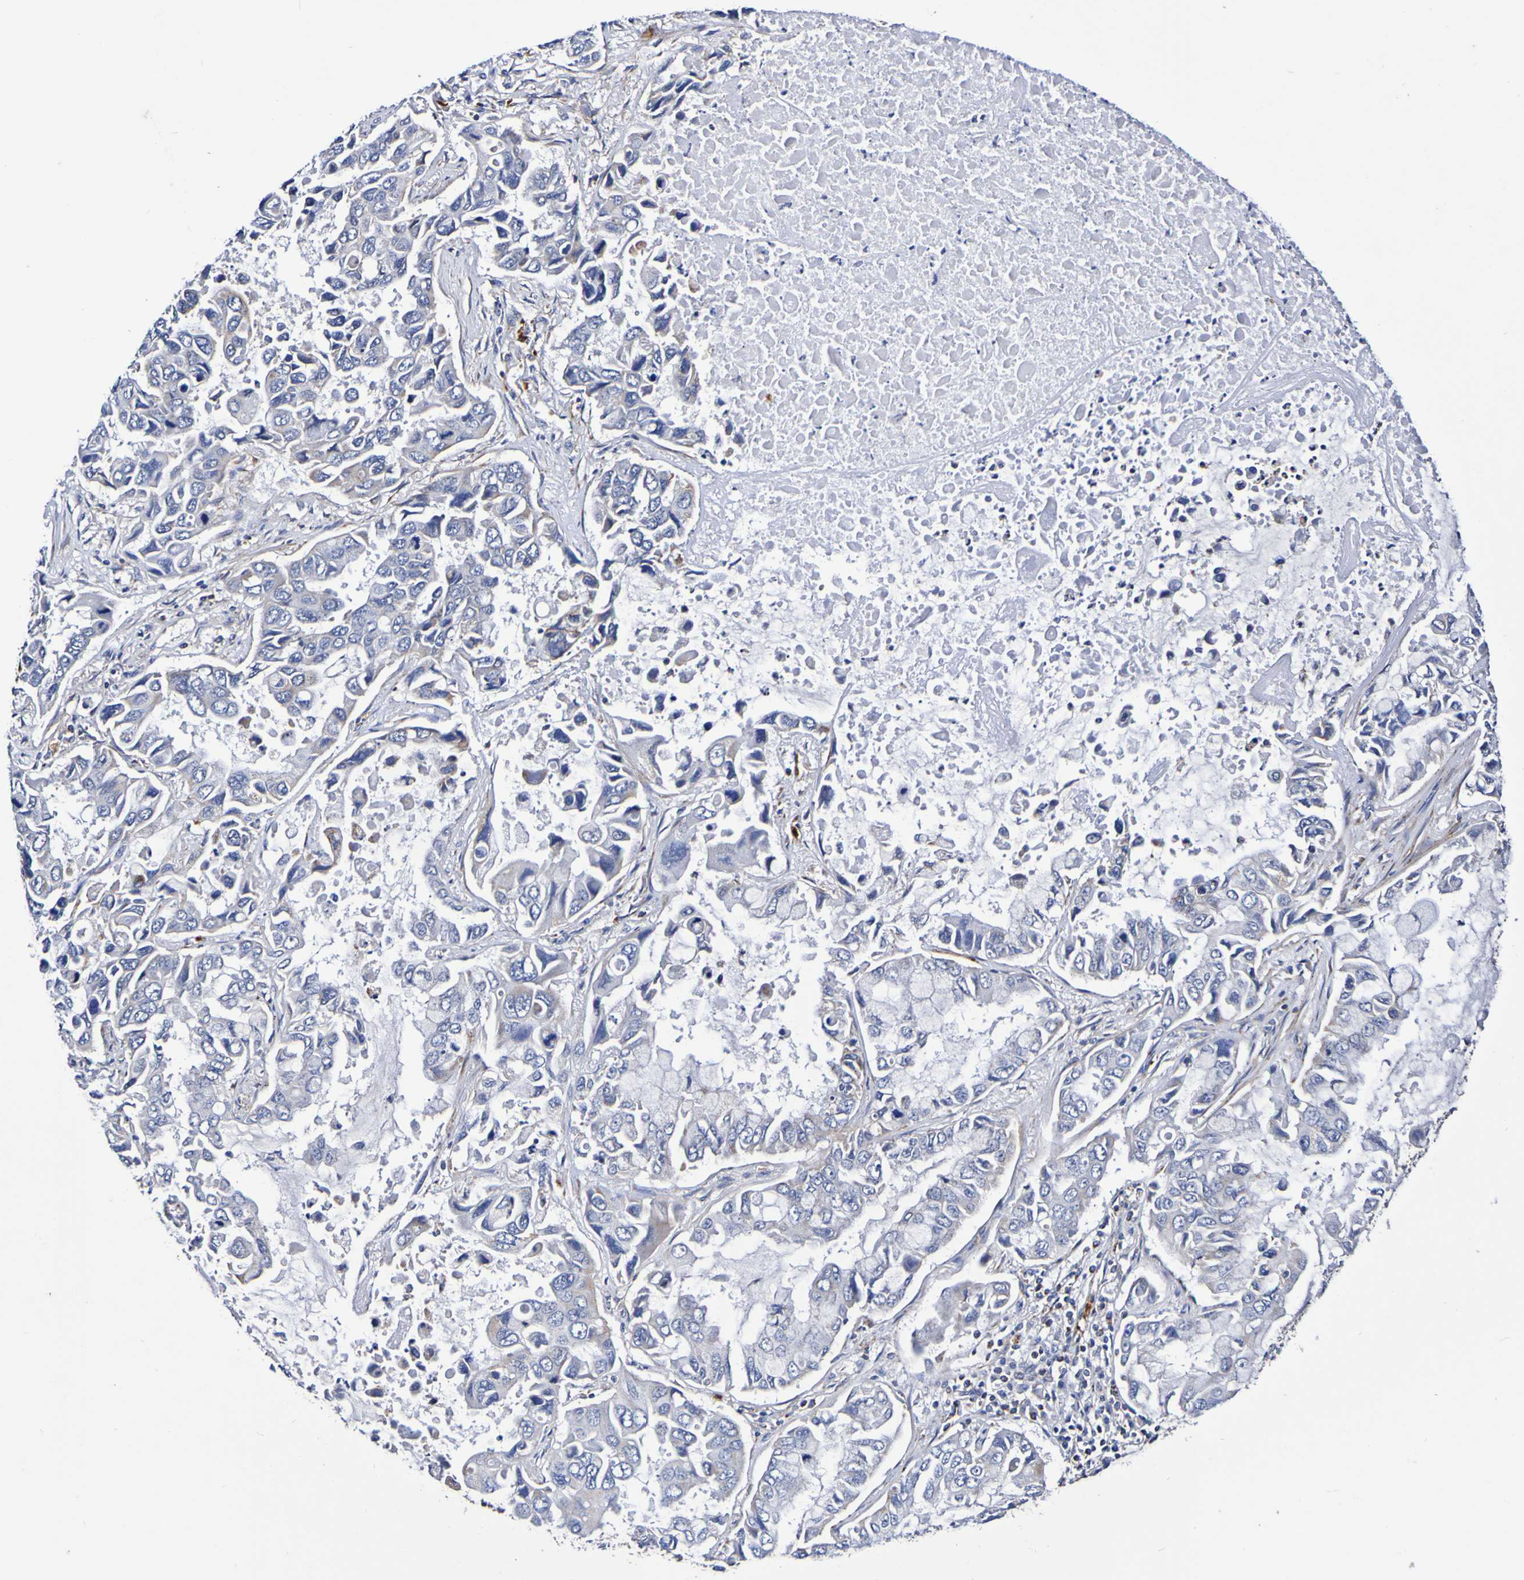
{"staining": {"intensity": "negative", "quantity": "none", "location": "none"}, "tissue": "lung cancer", "cell_type": "Tumor cells", "image_type": "cancer", "snomed": [{"axis": "morphology", "description": "Adenocarcinoma, NOS"}, {"axis": "topography", "description": "Lung"}], "caption": "This is an IHC micrograph of human lung cancer (adenocarcinoma). There is no expression in tumor cells.", "gene": "WNT4", "patient": {"sex": "male", "age": 64}}